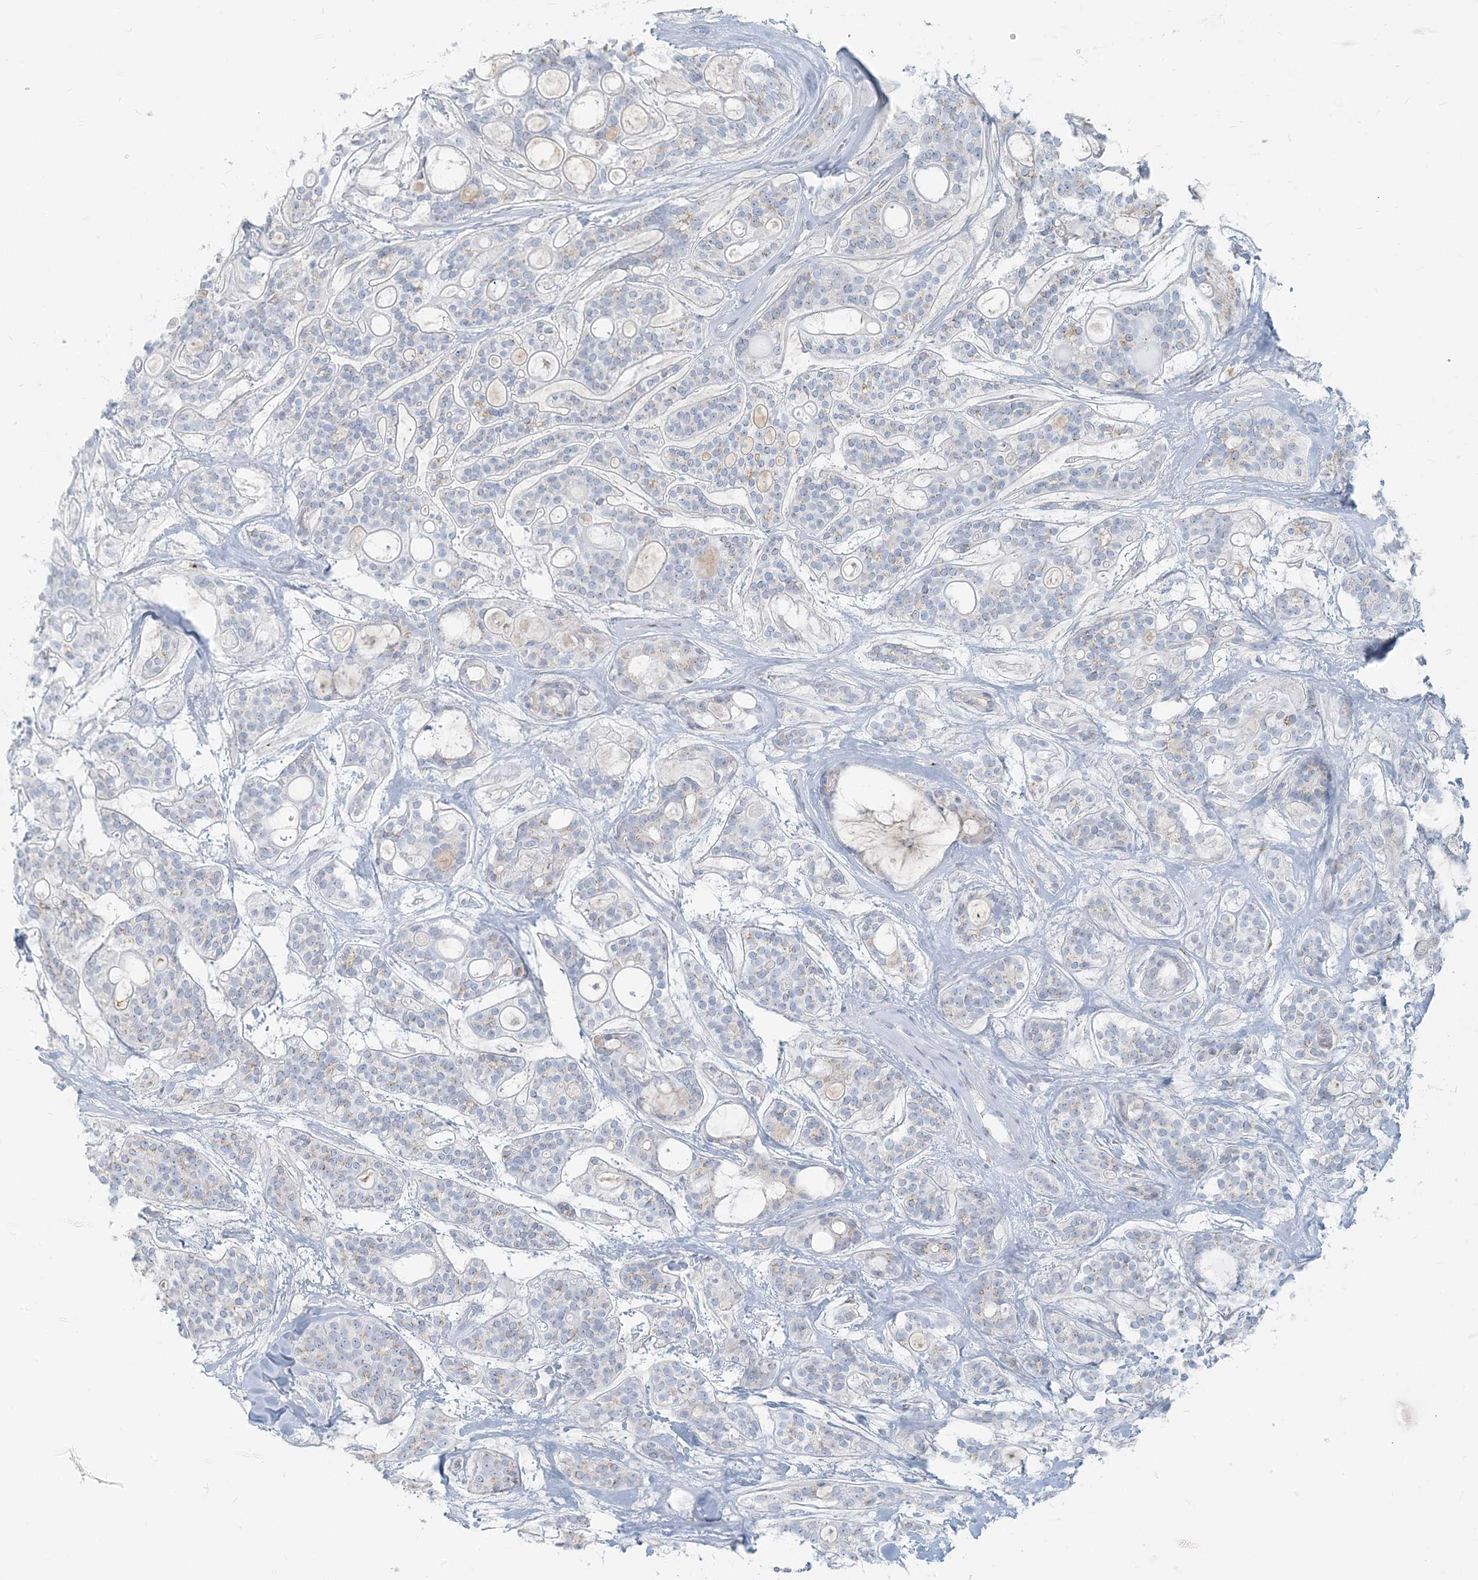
{"staining": {"intensity": "negative", "quantity": "none", "location": "none"}, "tissue": "head and neck cancer", "cell_type": "Tumor cells", "image_type": "cancer", "snomed": [{"axis": "morphology", "description": "Adenocarcinoma, NOS"}, {"axis": "topography", "description": "Head-Neck"}], "caption": "Immunohistochemistry of head and neck adenocarcinoma demonstrates no expression in tumor cells.", "gene": "SCML1", "patient": {"sex": "male", "age": 66}}